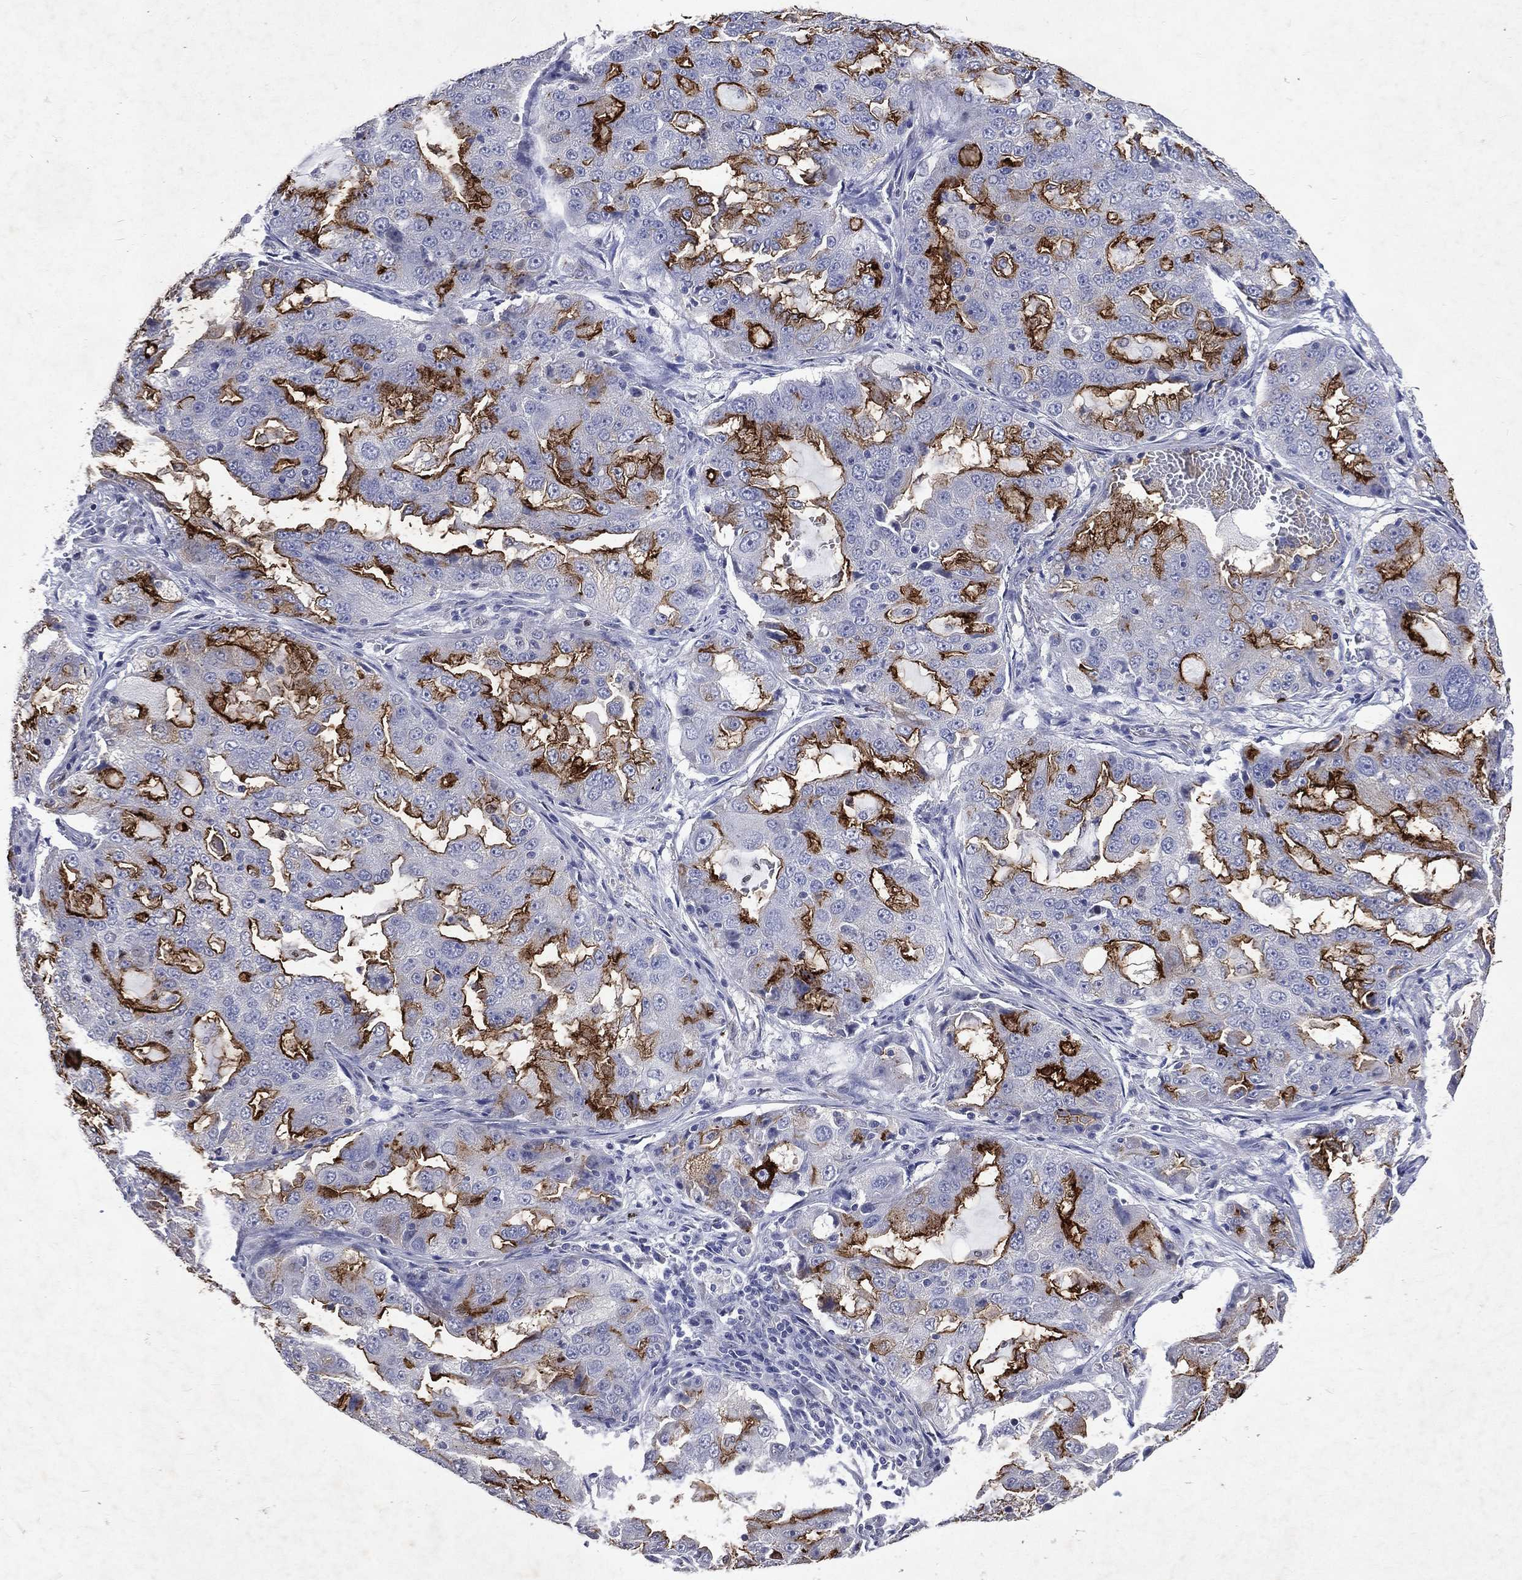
{"staining": {"intensity": "strong", "quantity": "25%-75%", "location": "cytoplasmic/membranous"}, "tissue": "lung cancer", "cell_type": "Tumor cells", "image_type": "cancer", "snomed": [{"axis": "morphology", "description": "Adenocarcinoma, NOS"}, {"axis": "topography", "description": "Lung"}], "caption": "Brown immunohistochemical staining in human lung cancer exhibits strong cytoplasmic/membranous expression in about 25%-75% of tumor cells. Using DAB (brown) and hematoxylin (blue) stains, captured at high magnification using brightfield microscopy.", "gene": "SLC34A2", "patient": {"sex": "female", "age": 61}}